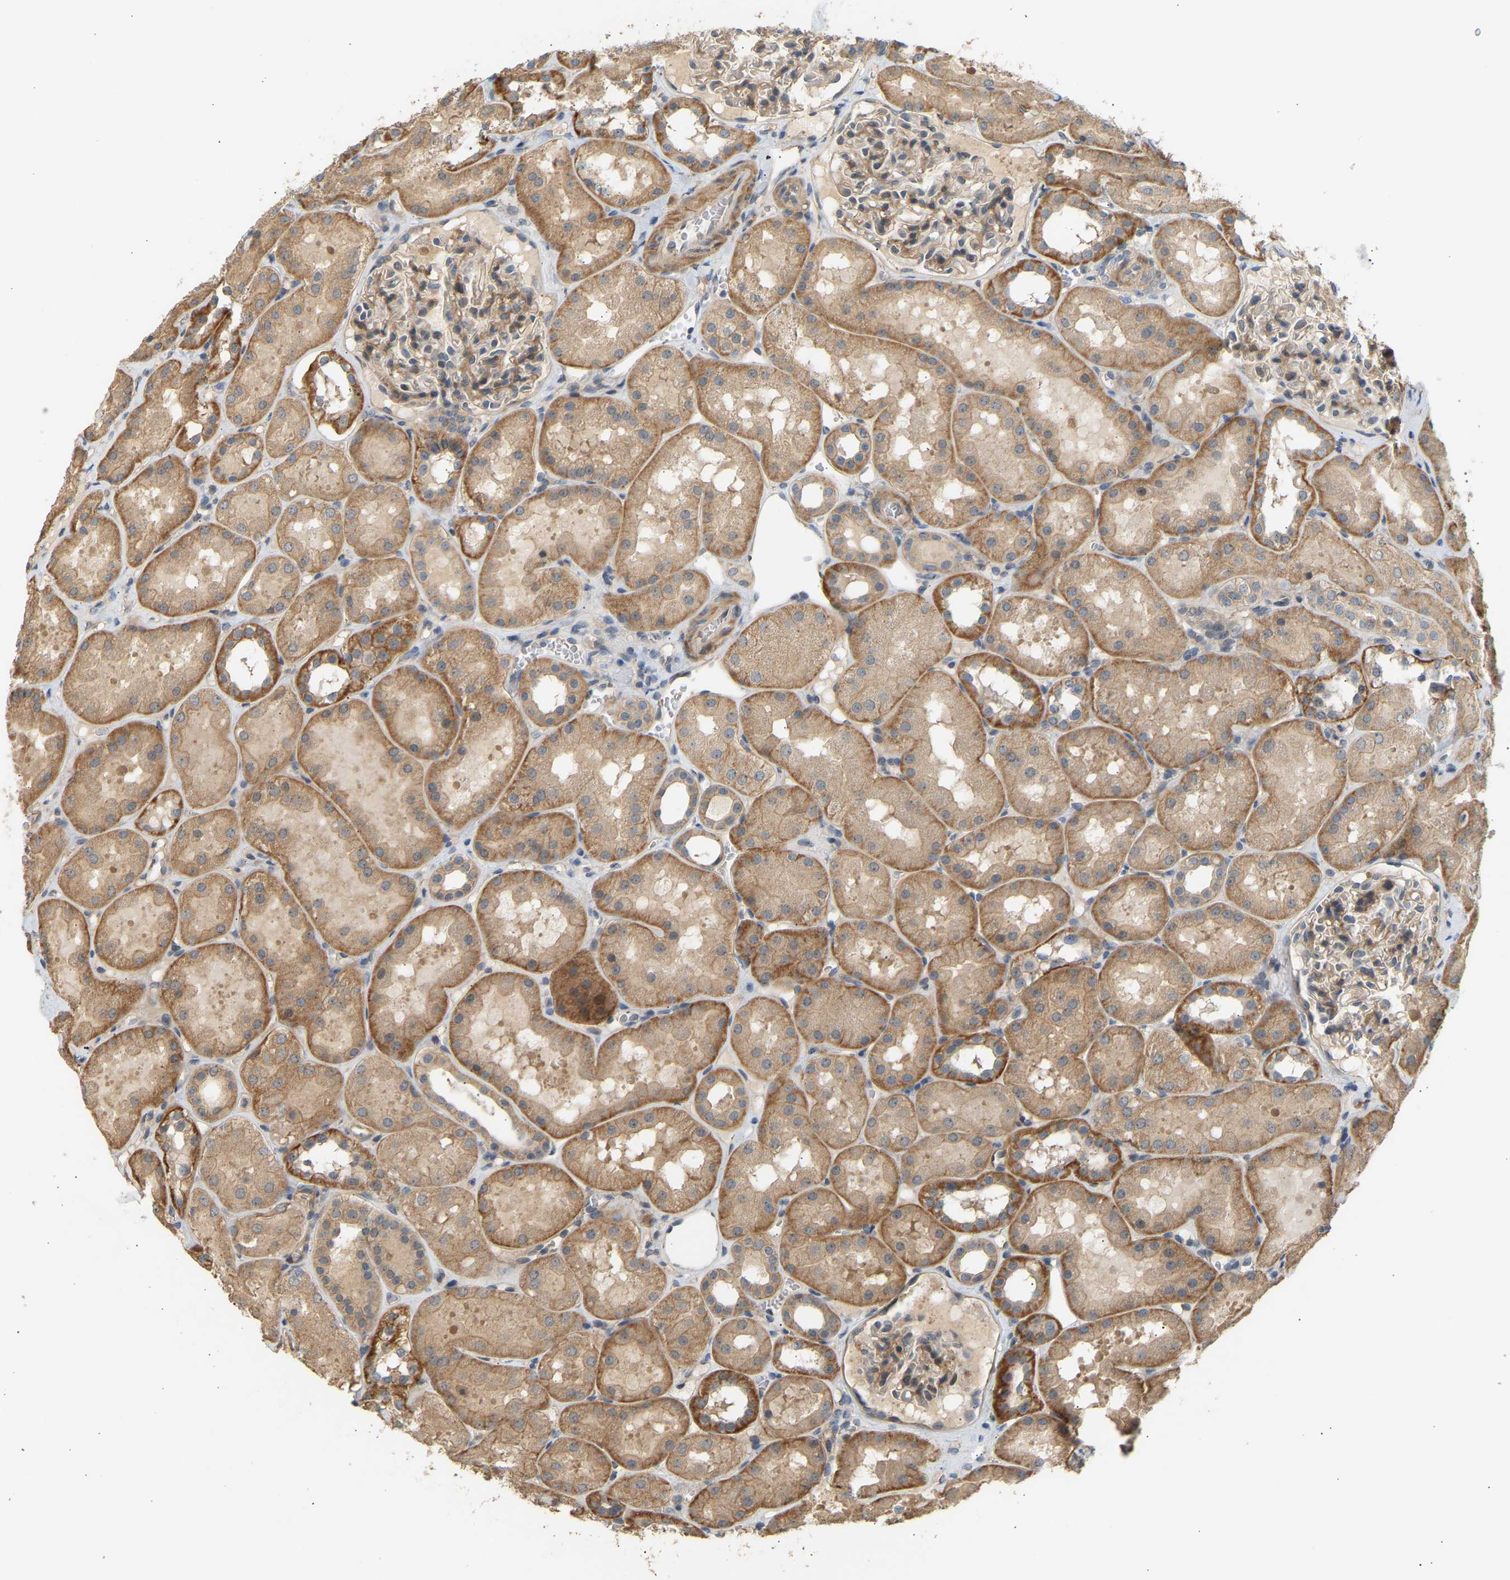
{"staining": {"intensity": "moderate", "quantity": ">75%", "location": "cytoplasmic/membranous"}, "tissue": "kidney", "cell_type": "Cells in glomeruli", "image_type": "normal", "snomed": [{"axis": "morphology", "description": "Normal tissue, NOS"}, {"axis": "topography", "description": "Kidney"}, {"axis": "topography", "description": "Urinary bladder"}], "caption": "The photomicrograph demonstrates staining of benign kidney, revealing moderate cytoplasmic/membranous protein expression (brown color) within cells in glomeruli. (DAB (3,3'-diaminobenzidine) = brown stain, brightfield microscopy at high magnification).", "gene": "RGL1", "patient": {"sex": "male", "age": 16}}